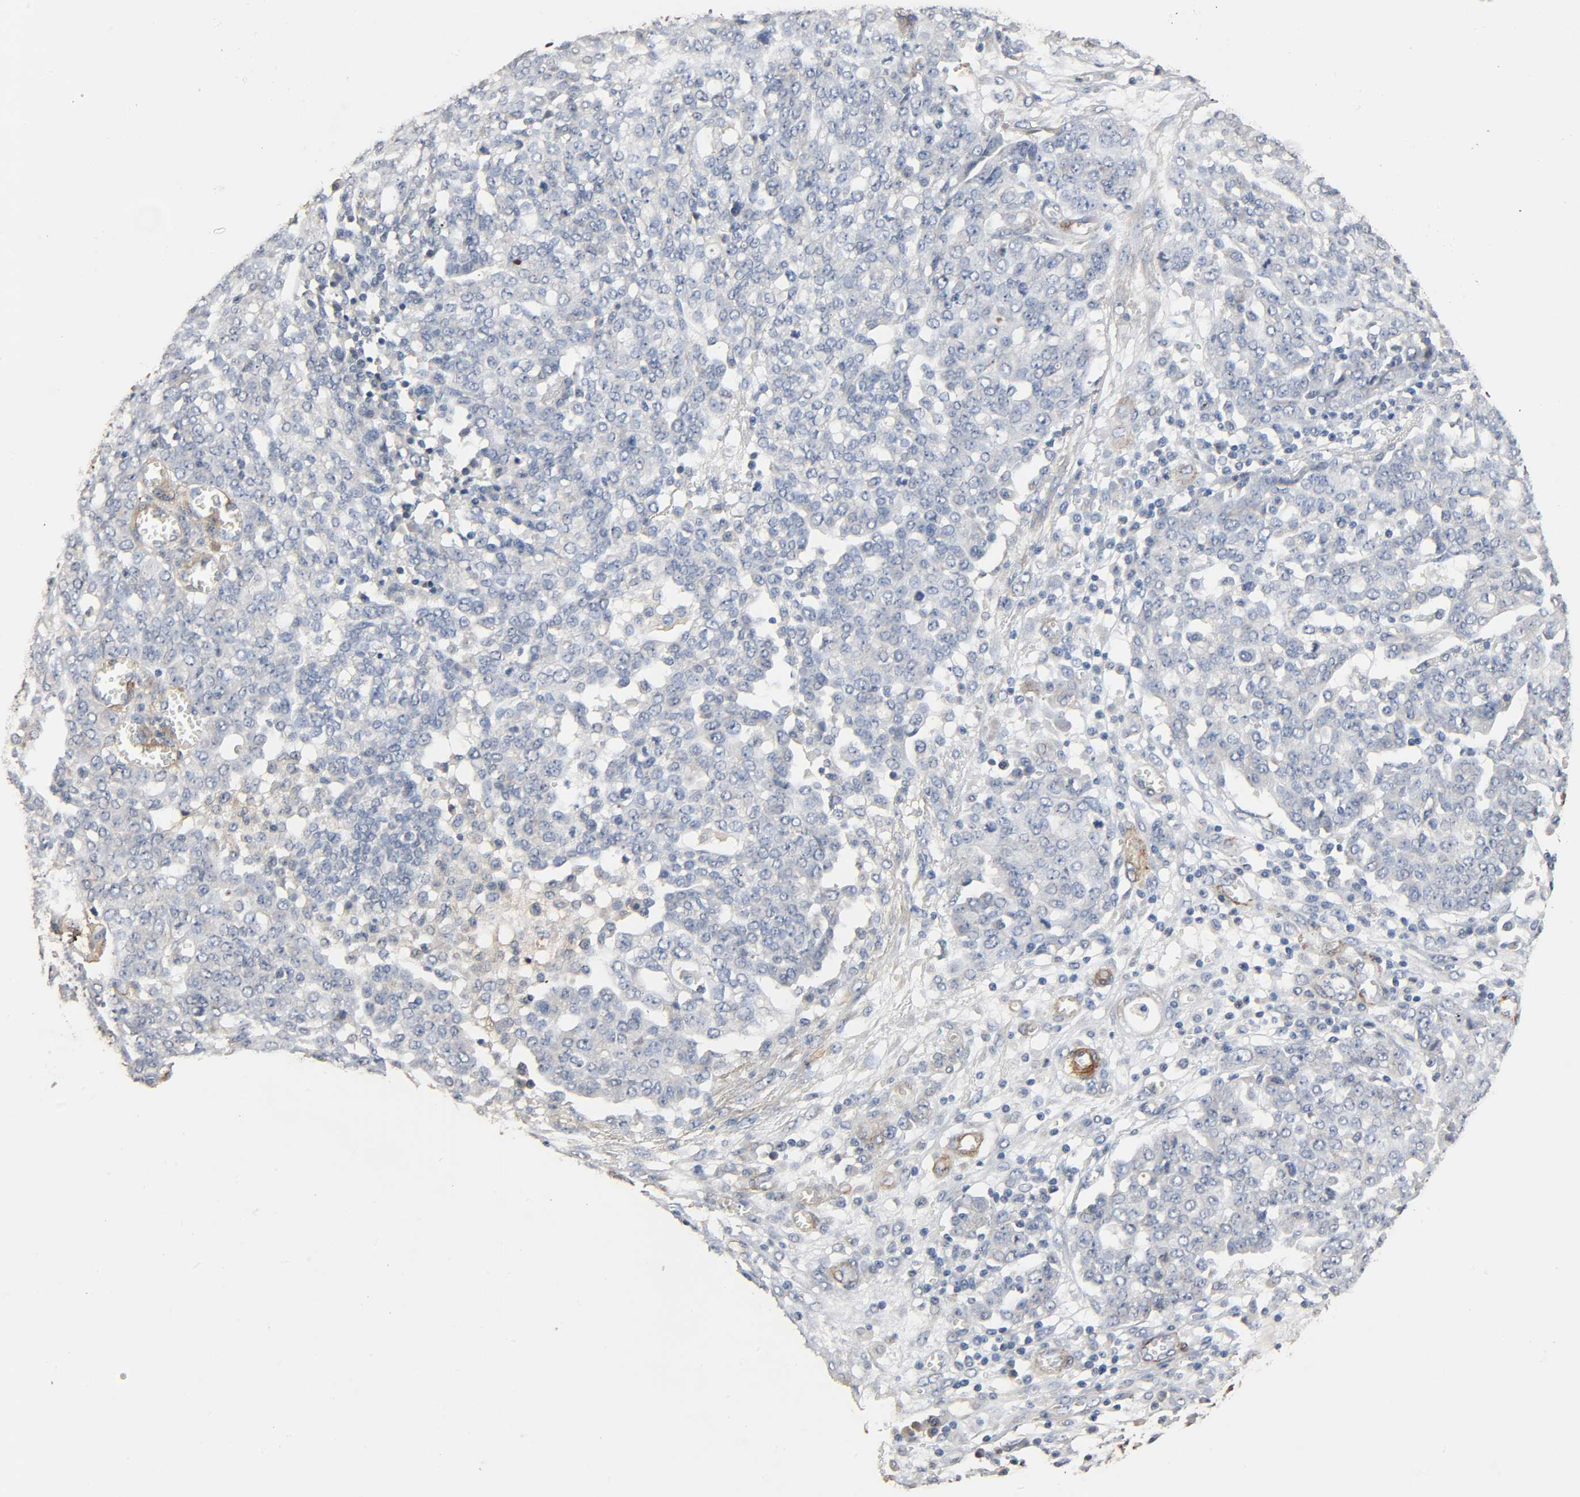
{"staining": {"intensity": "negative", "quantity": "none", "location": "none"}, "tissue": "ovarian cancer", "cell_type": "Tumor cells", "image_type": "cancer", "snomed": [{"axis": "morphology", "description": "Cystadenocarcinoma, serous, NOS"}, {"axis": "topography", "description": "Soft tissue"}, {"axis": "topography", "description": "Ovary"}], "caption": "Immunohistochemistry photomicrograph of neoplastic tissue: ovarian serous cystadenocarcinoma stained with DAB demonstrates no significant protein staining in tumor cells. (DAB immunohistochemistry (IHC) with hematoxylin counter stain).", "gene": "GSTA3", "patient": {"sex": "female", "age": 57}}